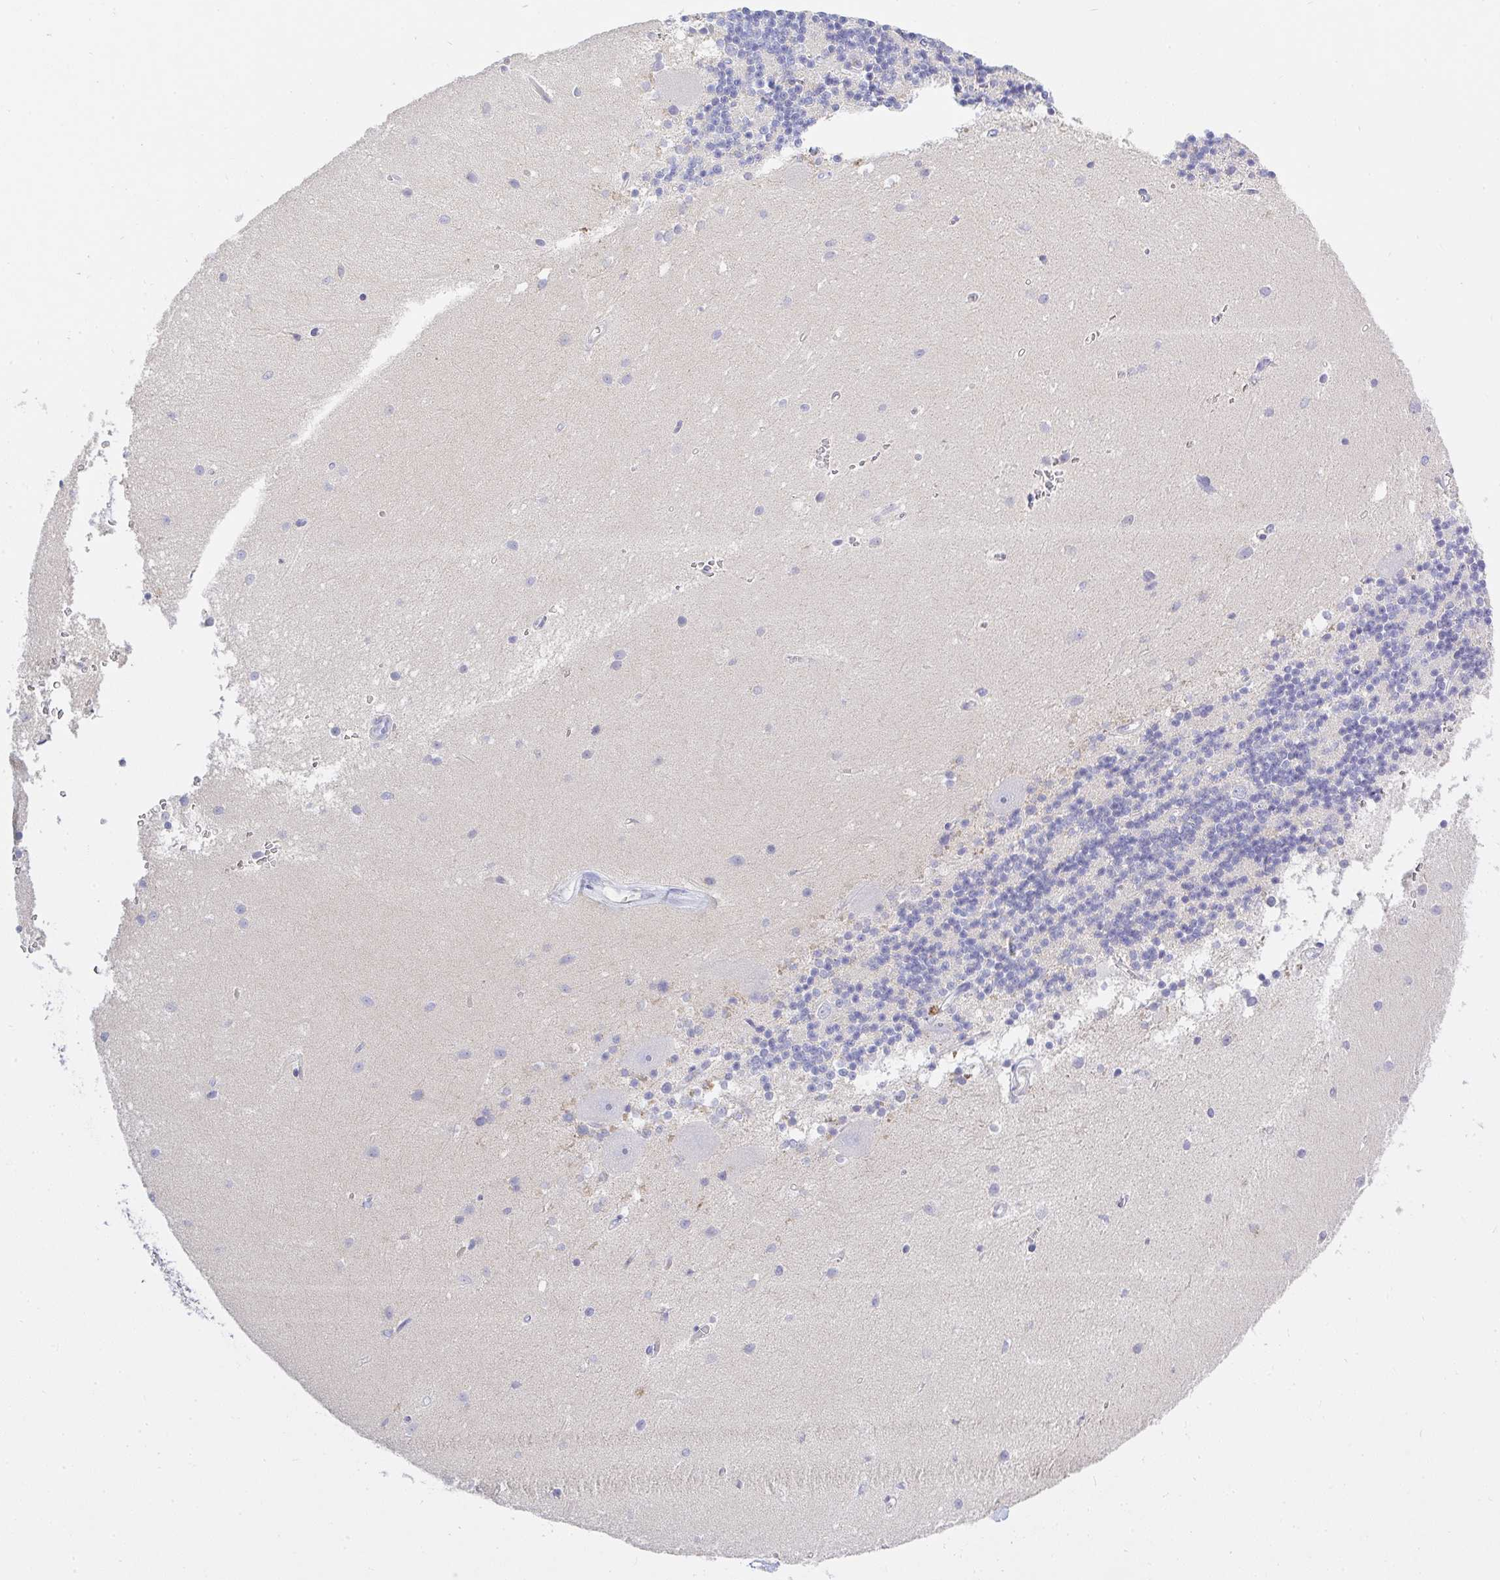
{"staining": {"intensity": "negative", "quantity": "none", "location": "none"}, "tissue": "cerebellum", "cell_type": "Cells in granular layer", "image_type": "normal", "snomed": [{"axis": "morphology", "description": "Normal tissue, NOS"}, {"axis": "topography", "description": "Cerebellum"}], "caption": "A micrograph of cerebellum stained for a protein exhibits no brown staining in cells in granular layer. (Brightfield microscopy of DAB immunohistochemistry at high magnification).", "gene": "ZNF561", "patient": {"sex": "male", "age": 54}}